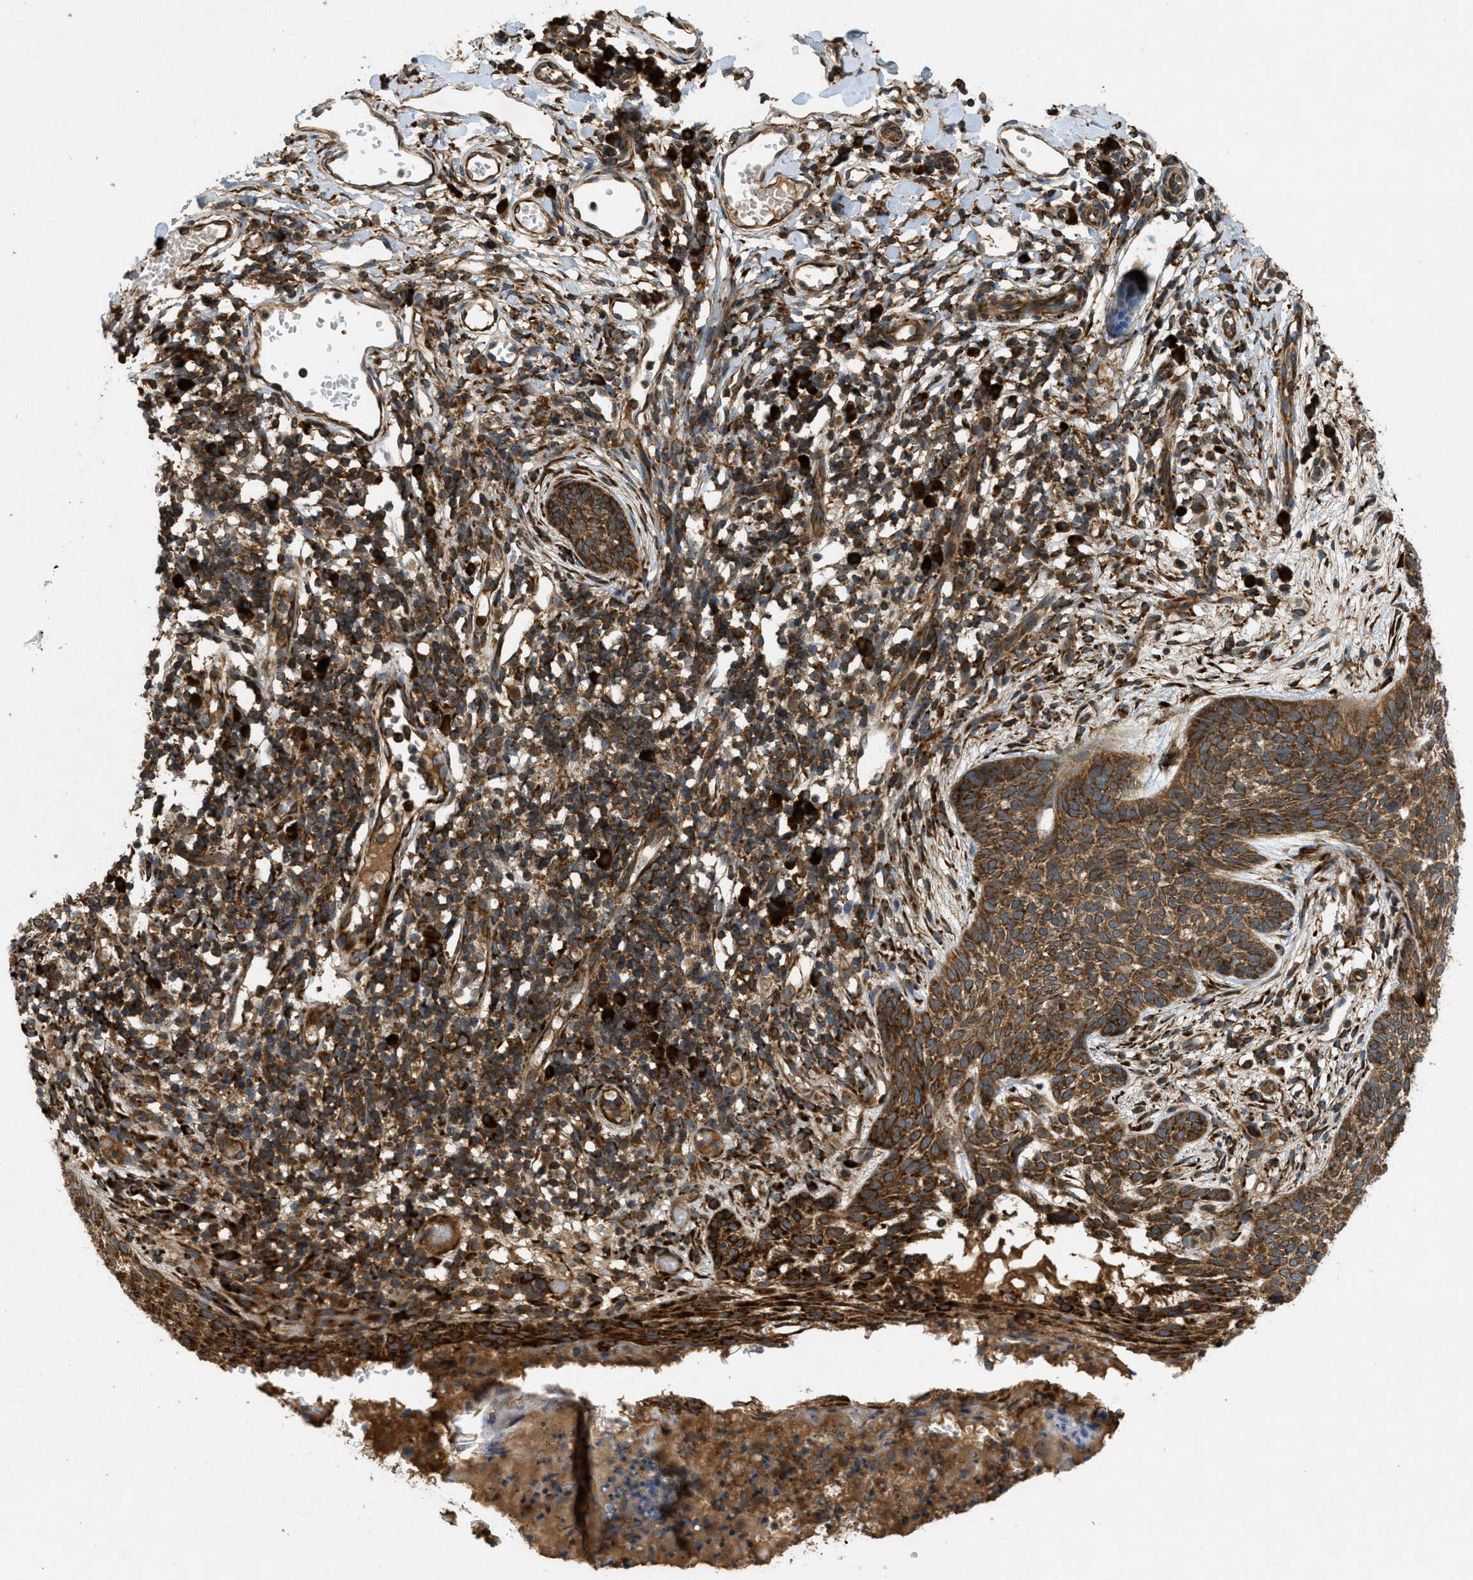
{"staining": {"intensity": "strong", "quantity": ">75%", "location": "cytoplasmic/membranous"}, "tissue": "skin cancer", "cell_type": "Tumor cells", "image_type": "cancer", "snomed": [{"axis": "morphology", "description": "Basal cell carcinoma"}, {"axis": "topography", "description": "Skin"}], "caption": "The image demonstrates staining of basal cell carcinoma (skin), revealing strong cytoplasmic/membranous protein positivity (brown color) within tumor cells.", "gene": "PCDH18", "patient": {"sex": "female", "age": 59}}